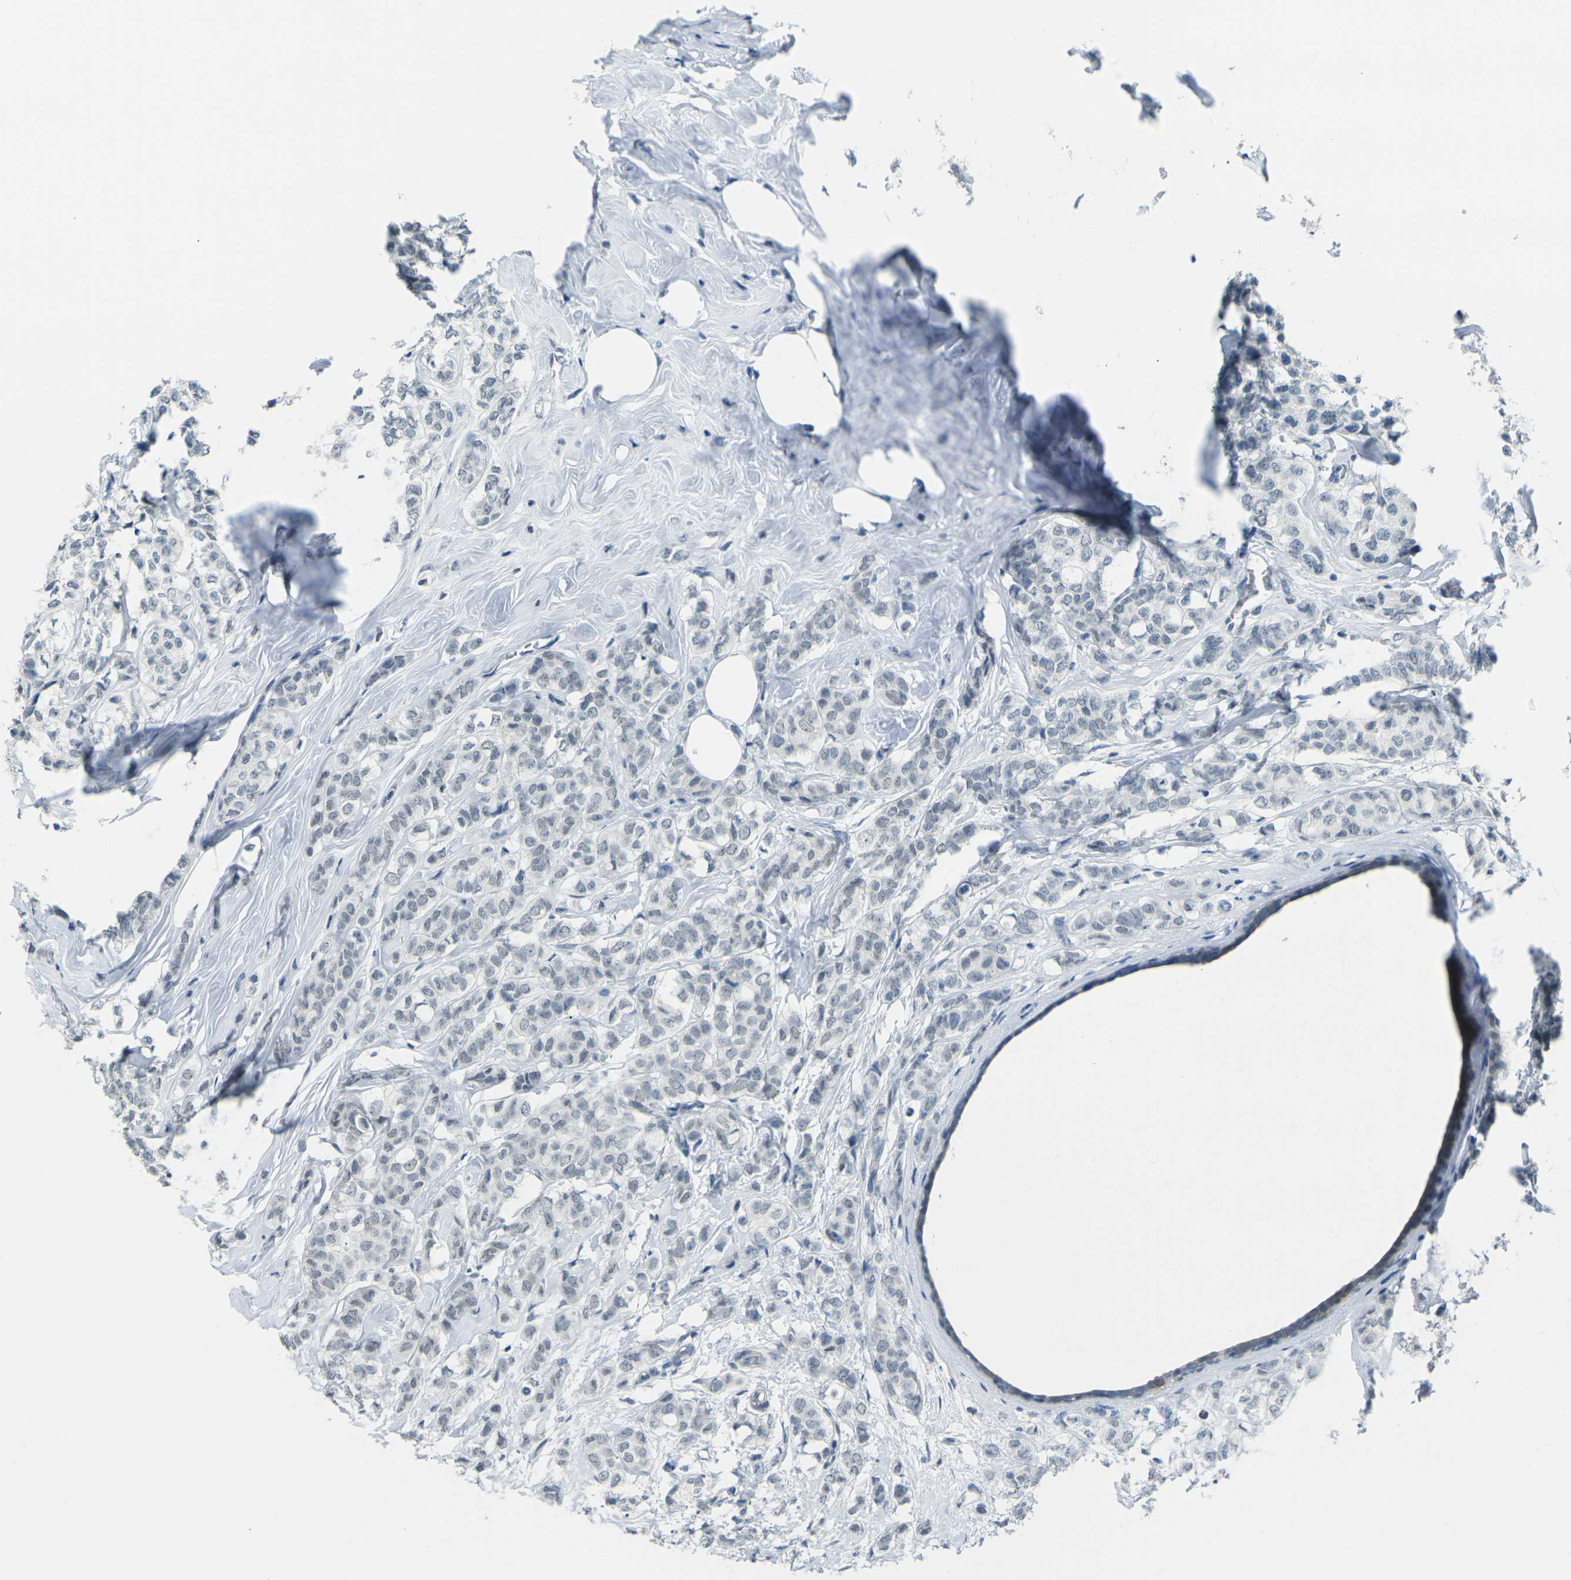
{"staining": {"intensity": "negative", "quantity": "none", "location": "none"}, "tissue": "breast cancer", "cell_type": "Tumor cells", "image_type": "cancer", "snomed": [{"axis": "morphology", "description": "Lobular carcinoma"}, {"axis": "topography", "description": "Breast"}], "caption": "Histopathology image shows no significant protein positivity in tumor cells of breast lobular carcinoma. (Stains: DAB immunohistochemistry (IHC) with hematoxylin counter stain, Microscopy: brightfield microscopy at high magnification).", "gene": "SPTBN2", "patient": {"sex": "female", "age": 60}}